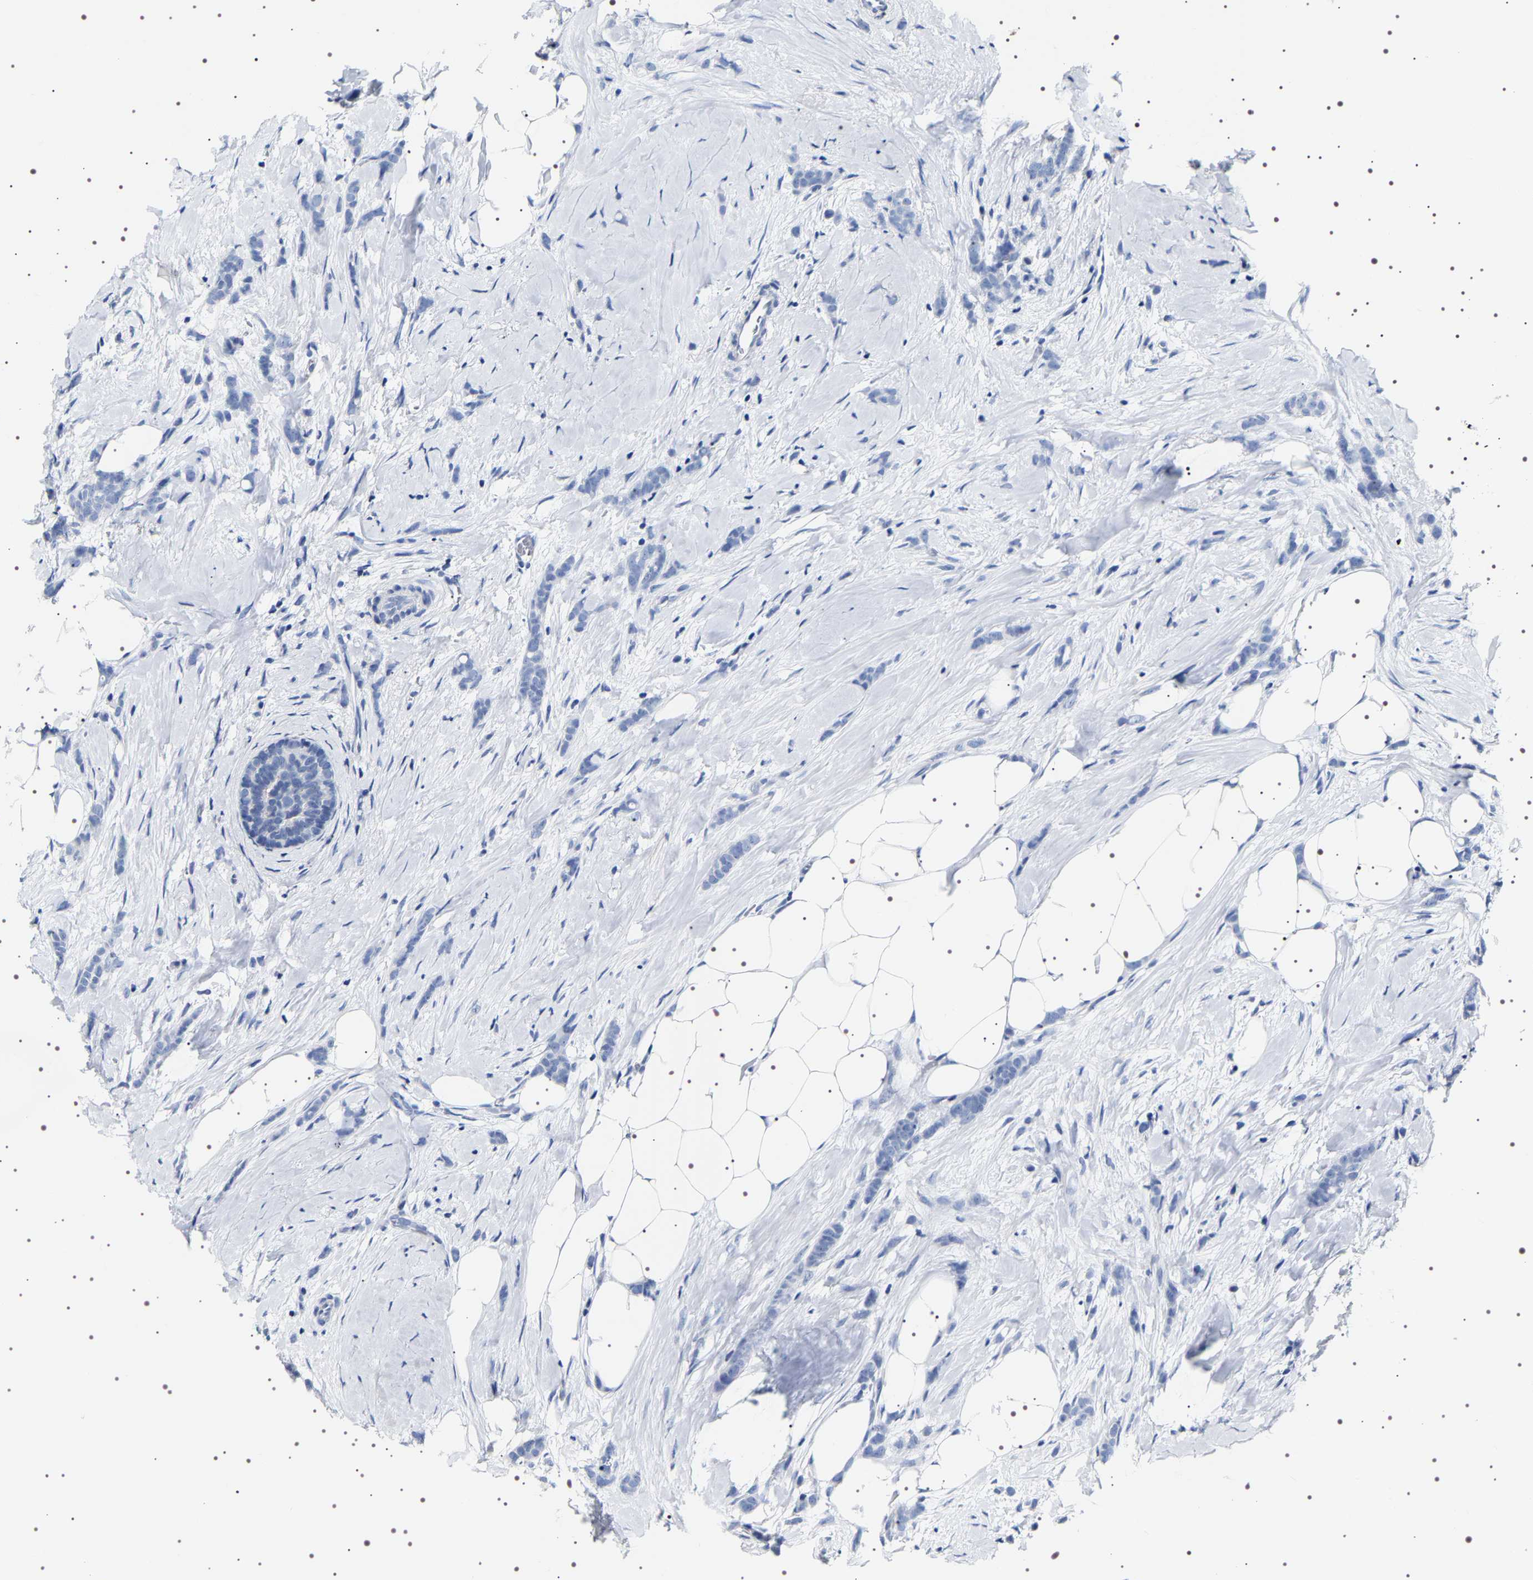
{"staining": {"intensity": "negative", "quantity": "none", "location": "none"}, "tissue": "breast cancer", "cell_type": "Tumor cells", "image_type": "cancer", "snomed": [{"axis": "morphology", "description": "Lobular carcinoma, in situ"}, {"axis": "morphology", "description": "Lobular carcinoma"}, {"axis": "topography", "description": "Breast"}], "caption": "Breast cancer (lobular carcinoma in situ) was stained to show a protein in brown. There is no significant expression in tumor cells.", "gene": "UBQLN3", "patient": {"sex": "female", "age": 41}}